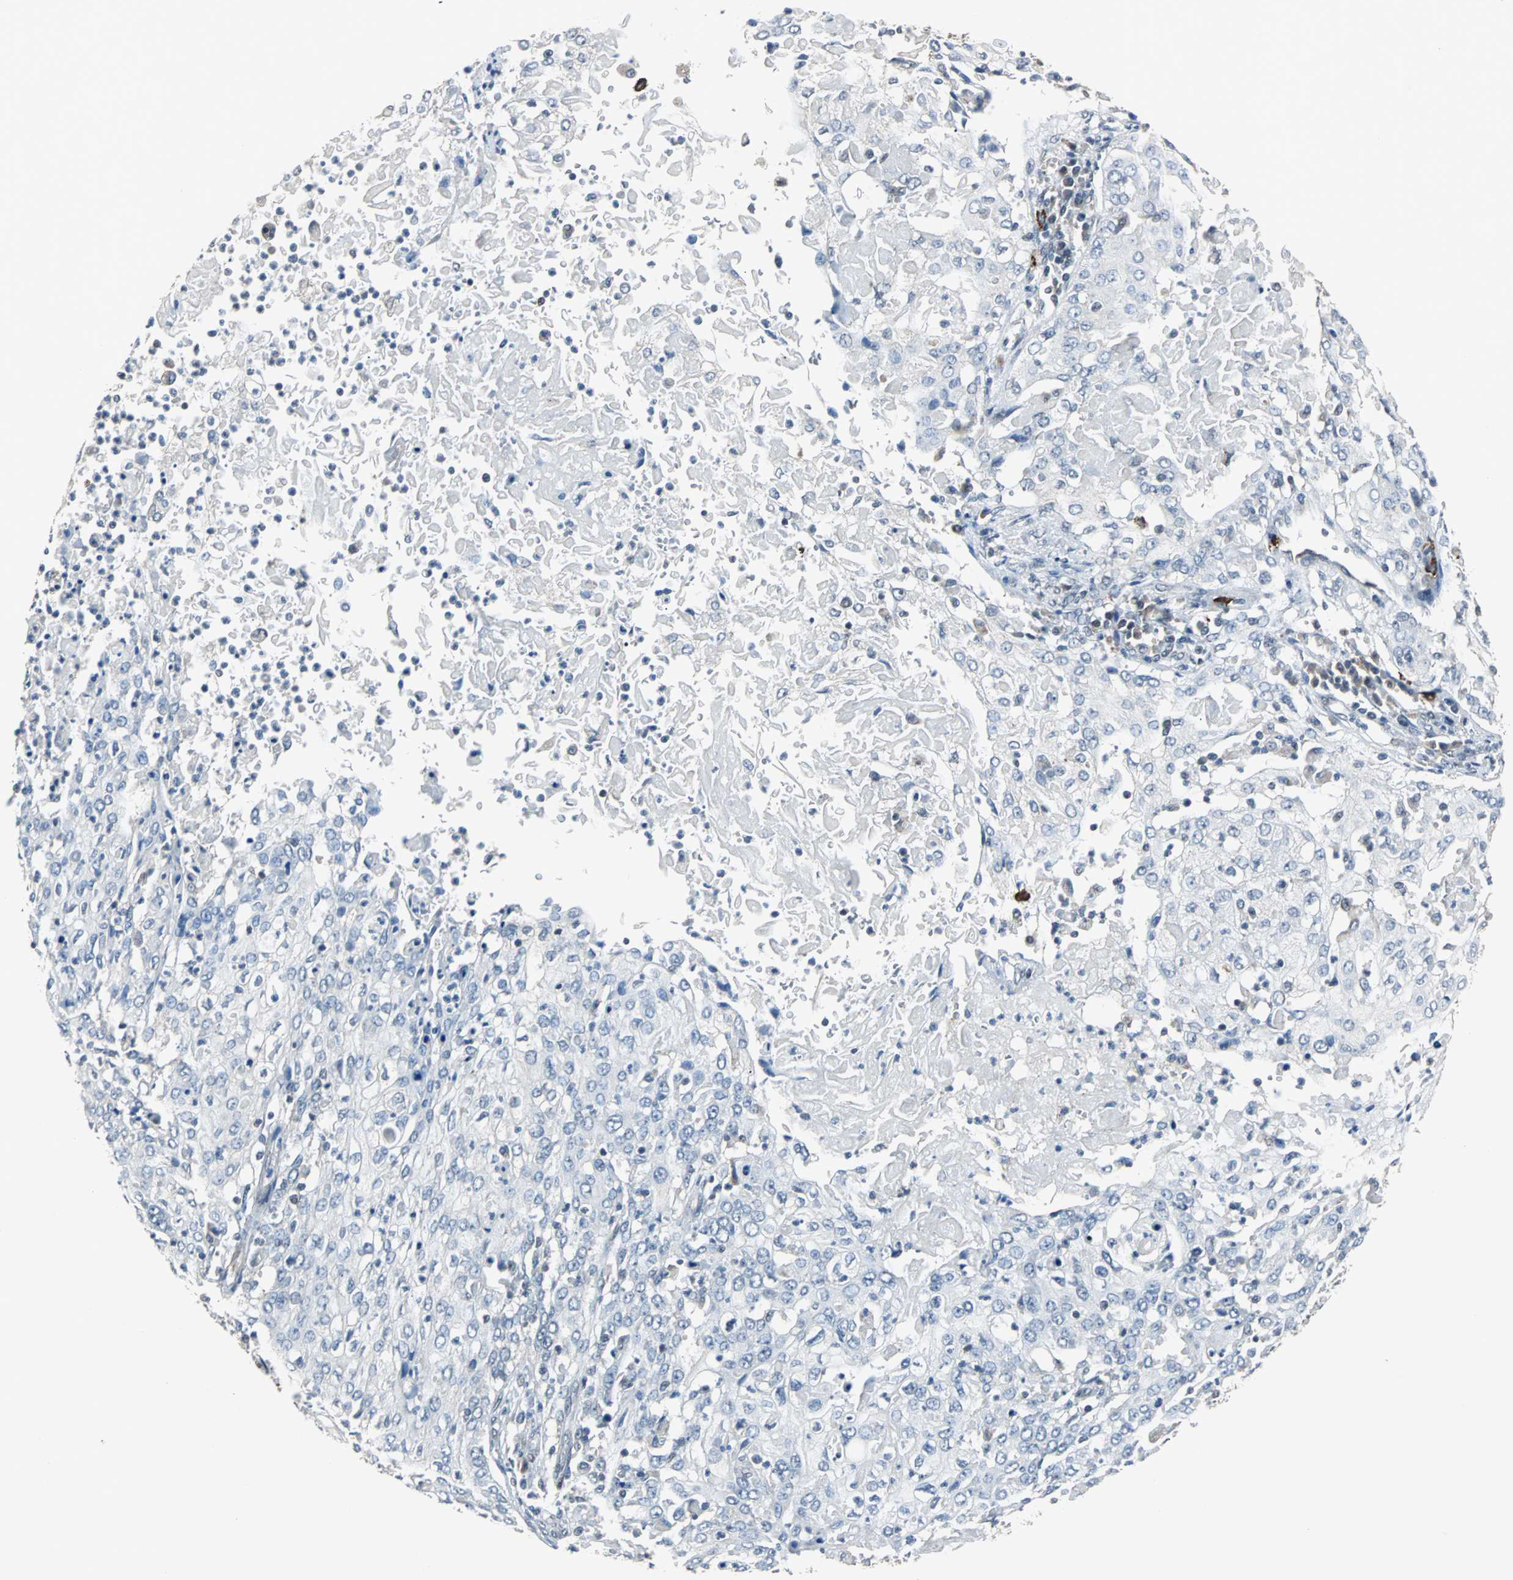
{"staining": {"intensity": "negative", "quantity": "none", "location": "none"}, "tissue": "cervical cancer", "cell_type": "Tumor cells", "image_type": "cancer", "snomed": [{"axis": "morphology", "description": "Squamous cell carcinoma, NOS"}, {"axis": "topography", "description": "Cervix"}], "caption": "Micrograph shows no protein positivity in tumor cells of cervical squamous cell carcinoma tissue.", "gene": "ZHX2", "patient": {"sex": "female", "age": 39}}